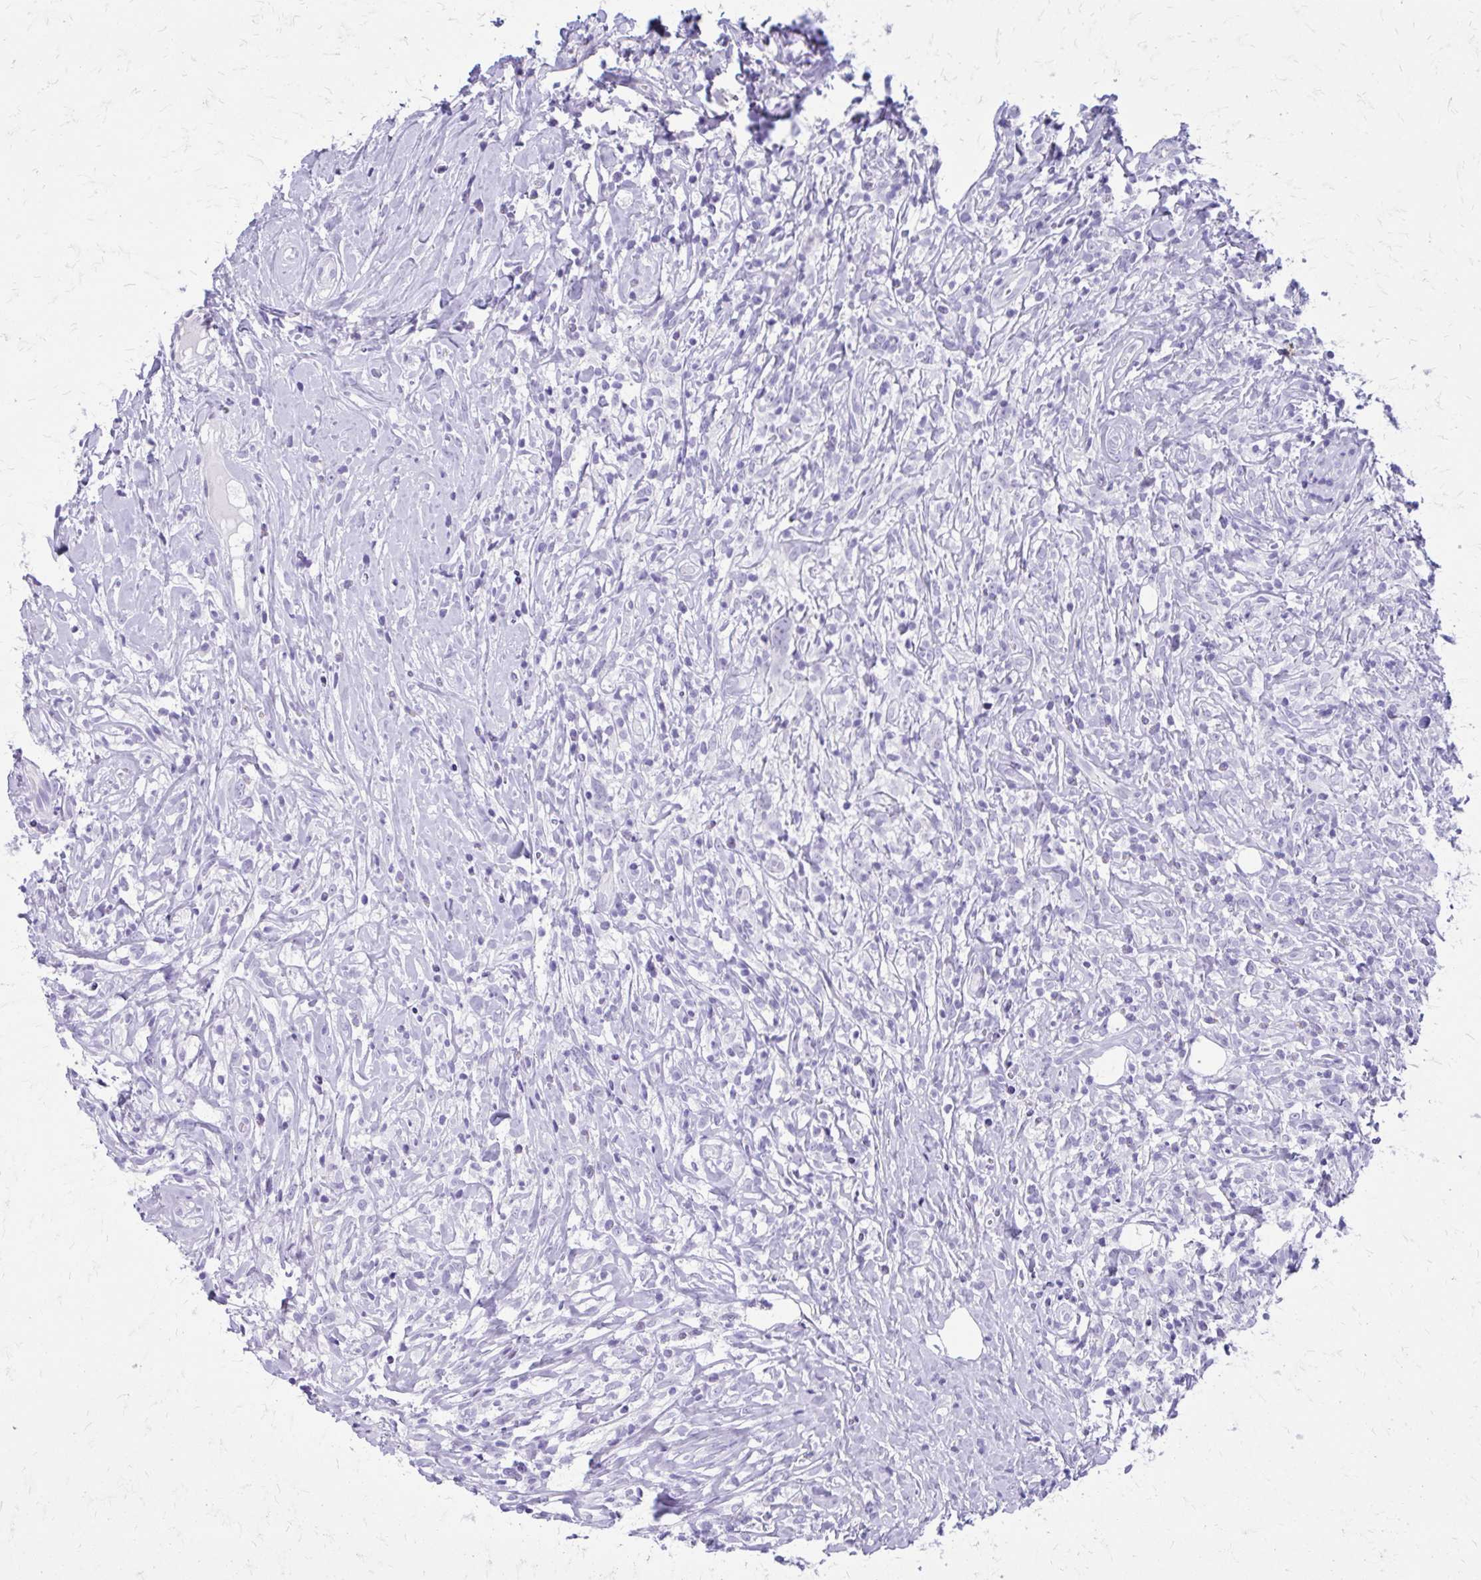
{"staining": {"intensity": "negative", "quantity": "none", "location": "none"}, "tissue": "lymphoma", "cell_type": "Tumor cells", "image_type": "cancer", "snomed": [{"axis": "morphology", "description": "Hodgkin's disease, NOS"}, {"axis": "topography", "description": "No Tissue"}], "caption": "There is no significant positivity in tumor cells of lymphoma.", "gene": "LCN15", "patient": {"sex": "female", "age": 21}}